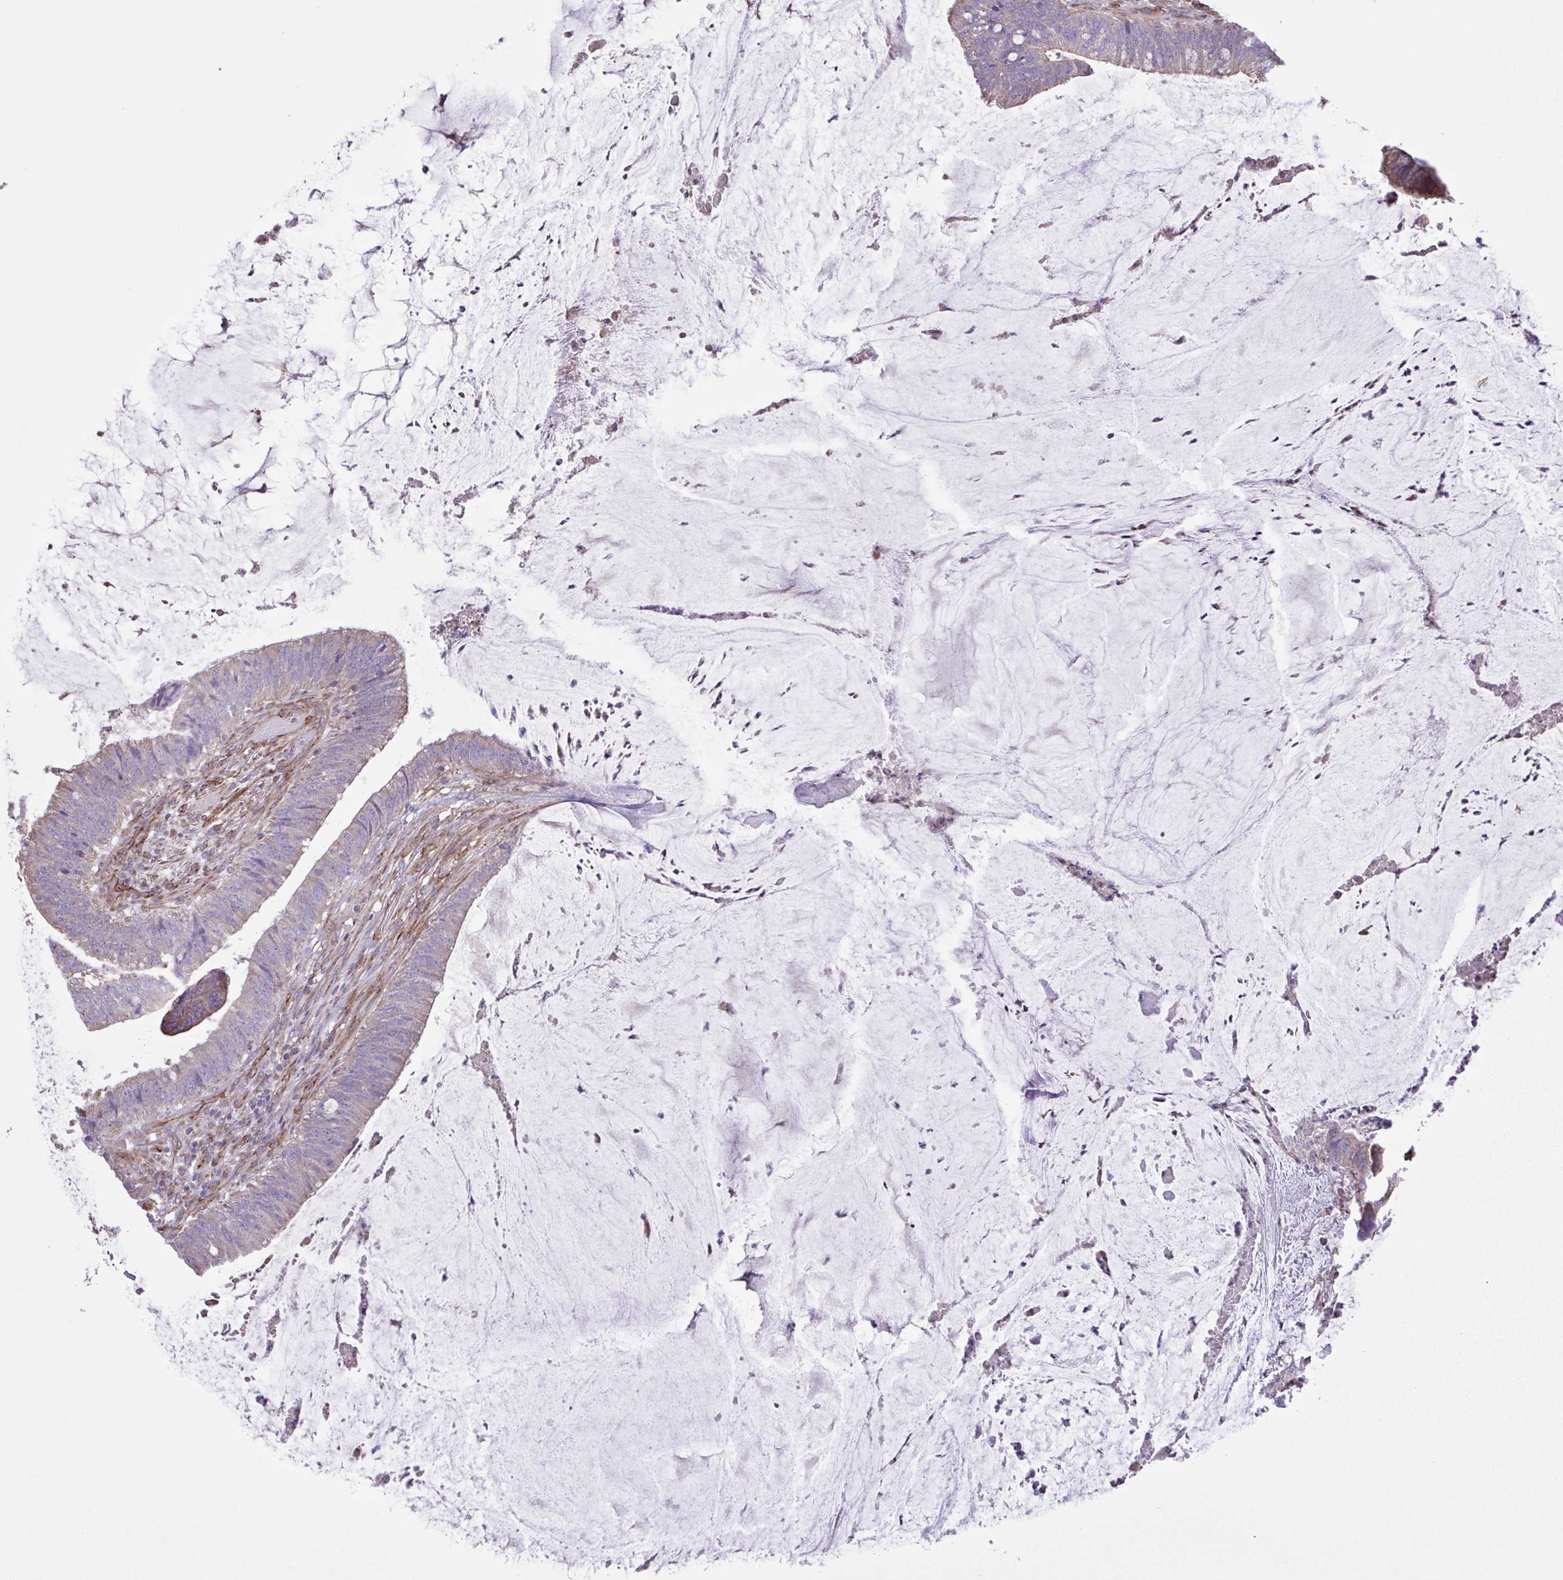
{"staining": {"intensity": "negative", "quantity": "none", "location": "none"}, "tissue": "colorectal cancer", "cell_type": "Tumor cells", "image_type": "cancer", "snomed": [{"axis": "morphology", "description": "Adenocarcinoma, NOS"}, {"axis": "topography", "description": "Colon"}], "caption": "Human colorectal cancer stained for a protein using immunohistochemistry (IHC) reveals no staining in tumor cells.", "gene": "FLT1", "patient": {"sex": "female", "age": 43}}